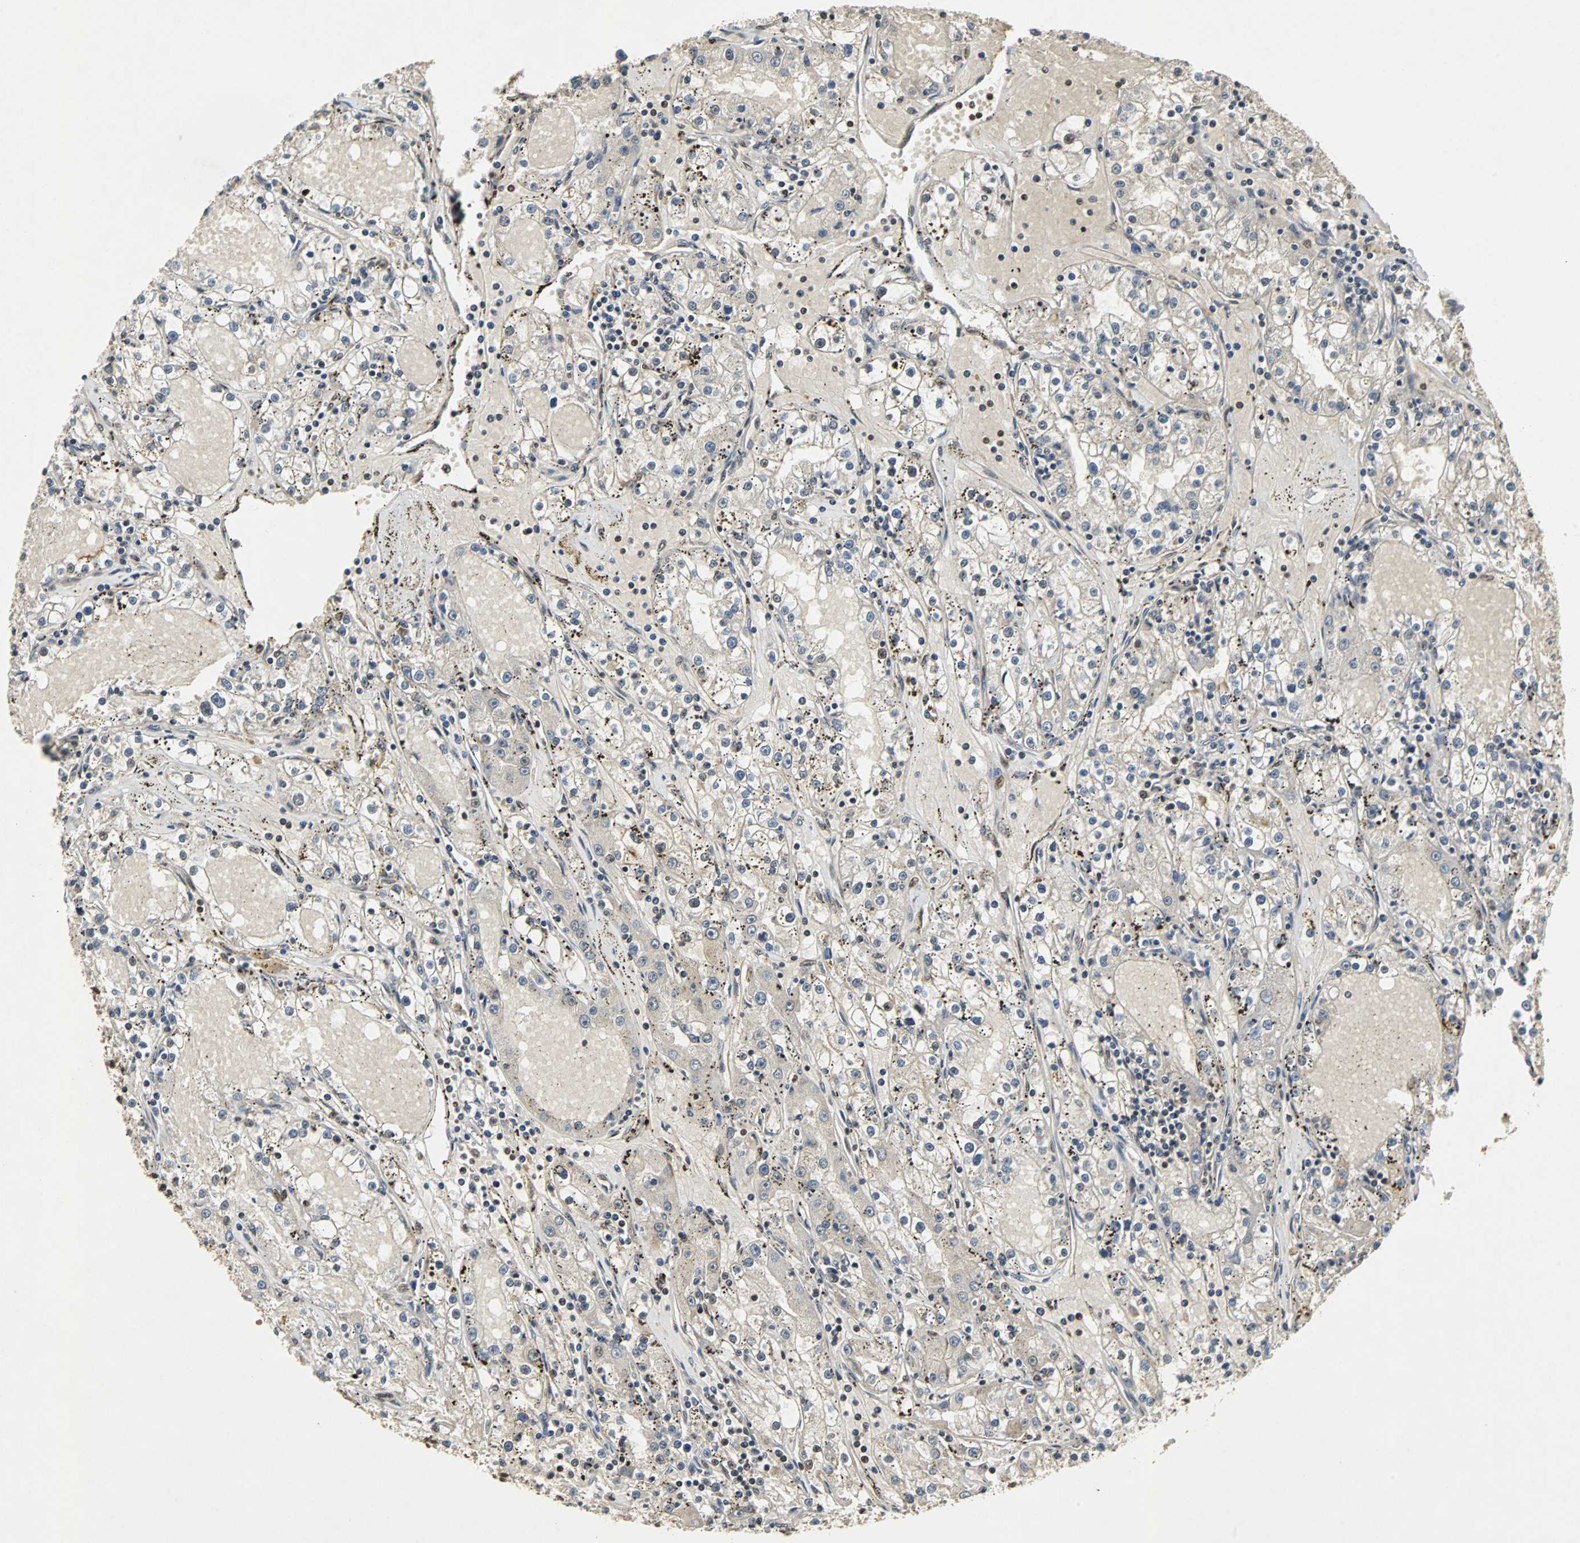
{"staining": {"intensity": "negative", "quantity": "none", "location": "none"}, "tissue": "renal cancer", "cell_type": "Tumor cells", "image_type": "cancer", "snomed": [{"axis": "morphology", "description": "Adenocarcinoma, NOS"}, {"axis": "topography", "description": "Kidney"}], "caption": "Tumor cells are negative for brown protein staining in adenocarcinoma (renal).", "gene": "TAF5", "patient": {"sex": "male", "age": 56}}